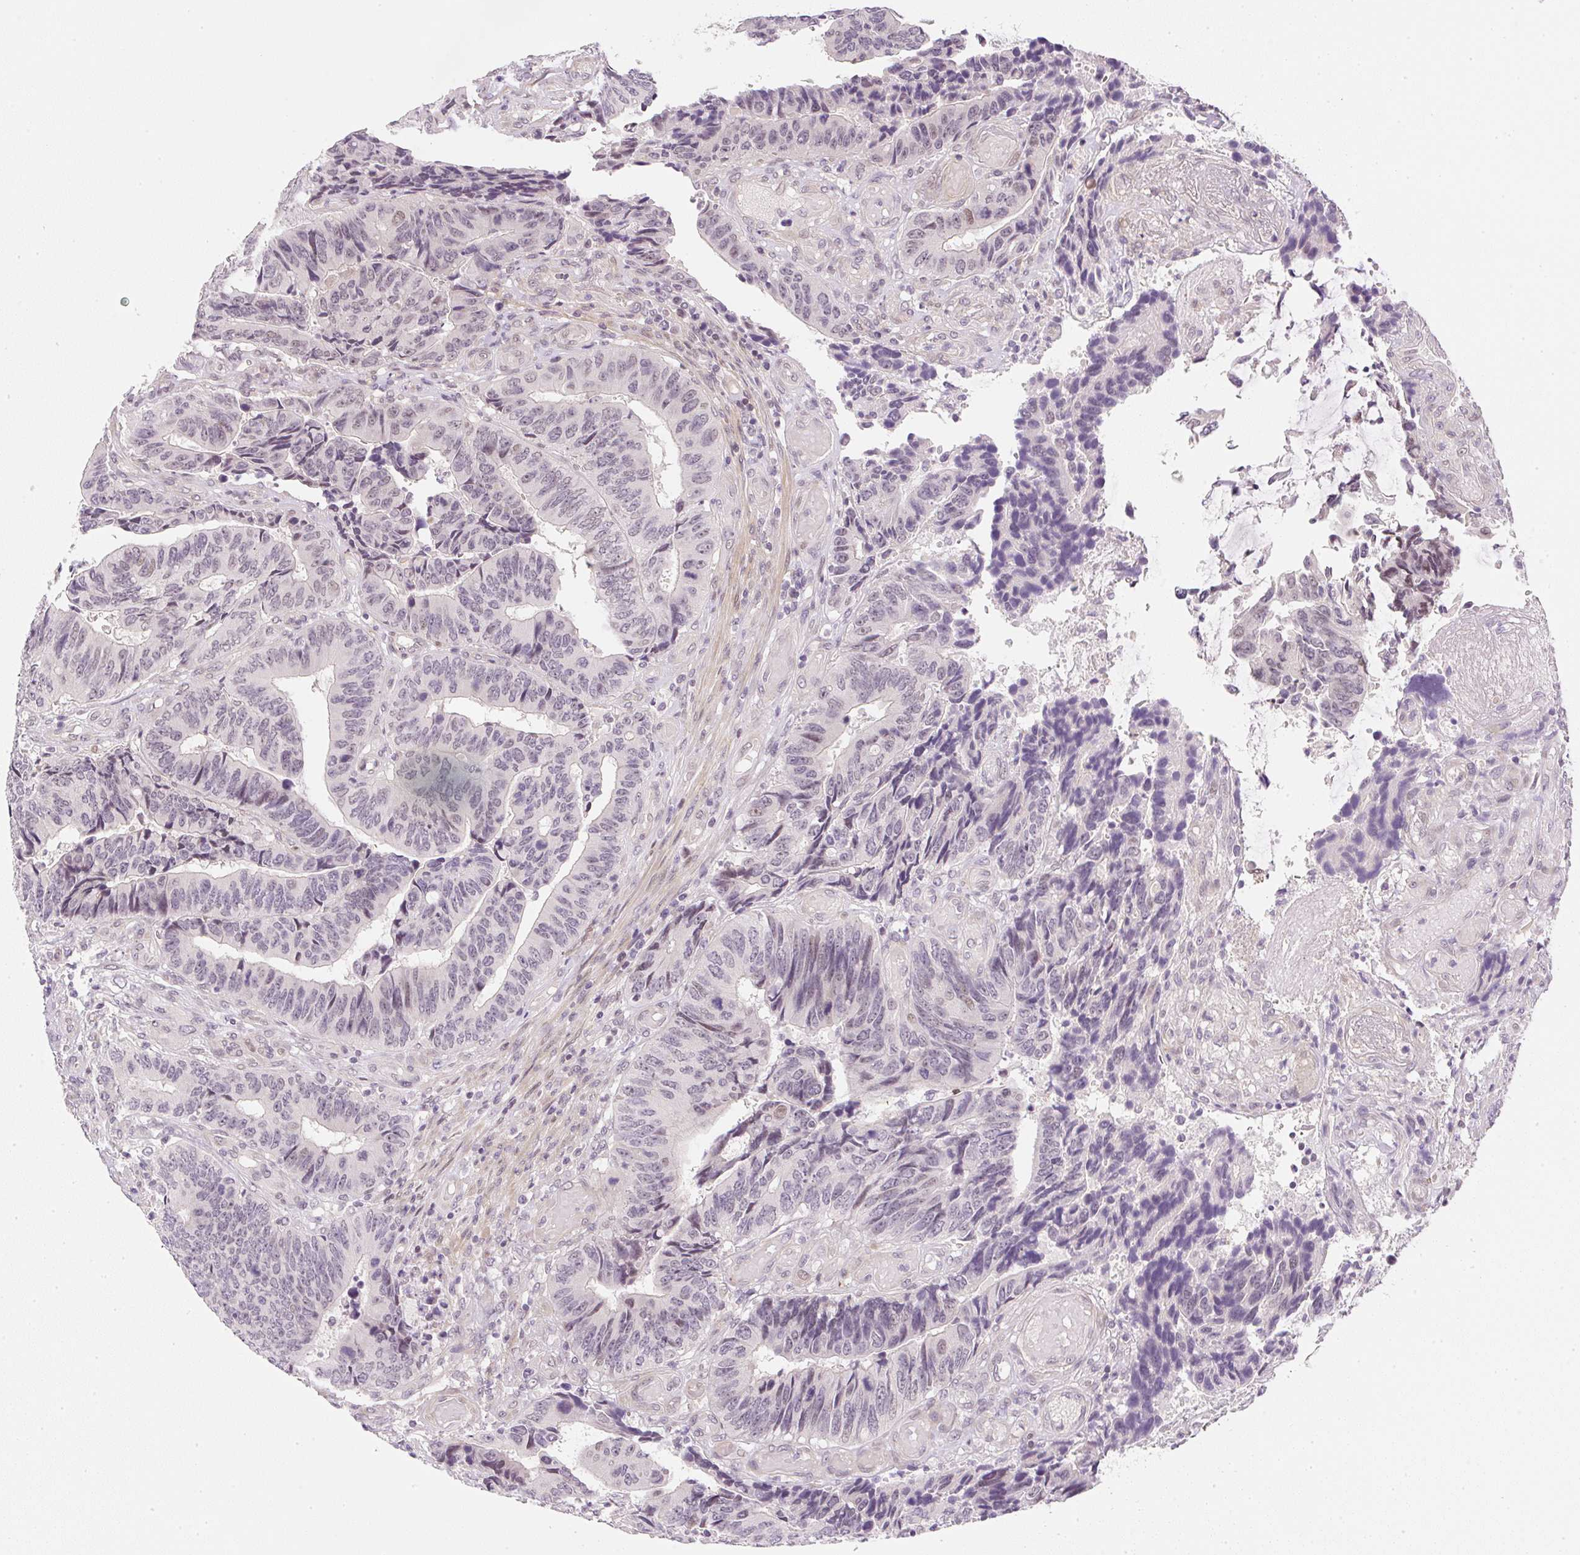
{"staining": {"intensity": "weak", "quantity": "<25%", "location": "nuclear"}, "tissue": "colorectal cancer", "cell_type": "Tumor cells", "image_type": "cancer", "snomed": [{"axis": "morphology", "description": "Adenocarcinoma, NOS"}, {"axis": "topography", "description": "Colon"}], "caption": "This is a micrograph of immunohistochemistry (IHC) staining of colorectal cancer (adenocarcinoma), which shows no staining in tumor cells.", "gene": "DPPA4", "patient": {"sex": "male", "age": 87}}